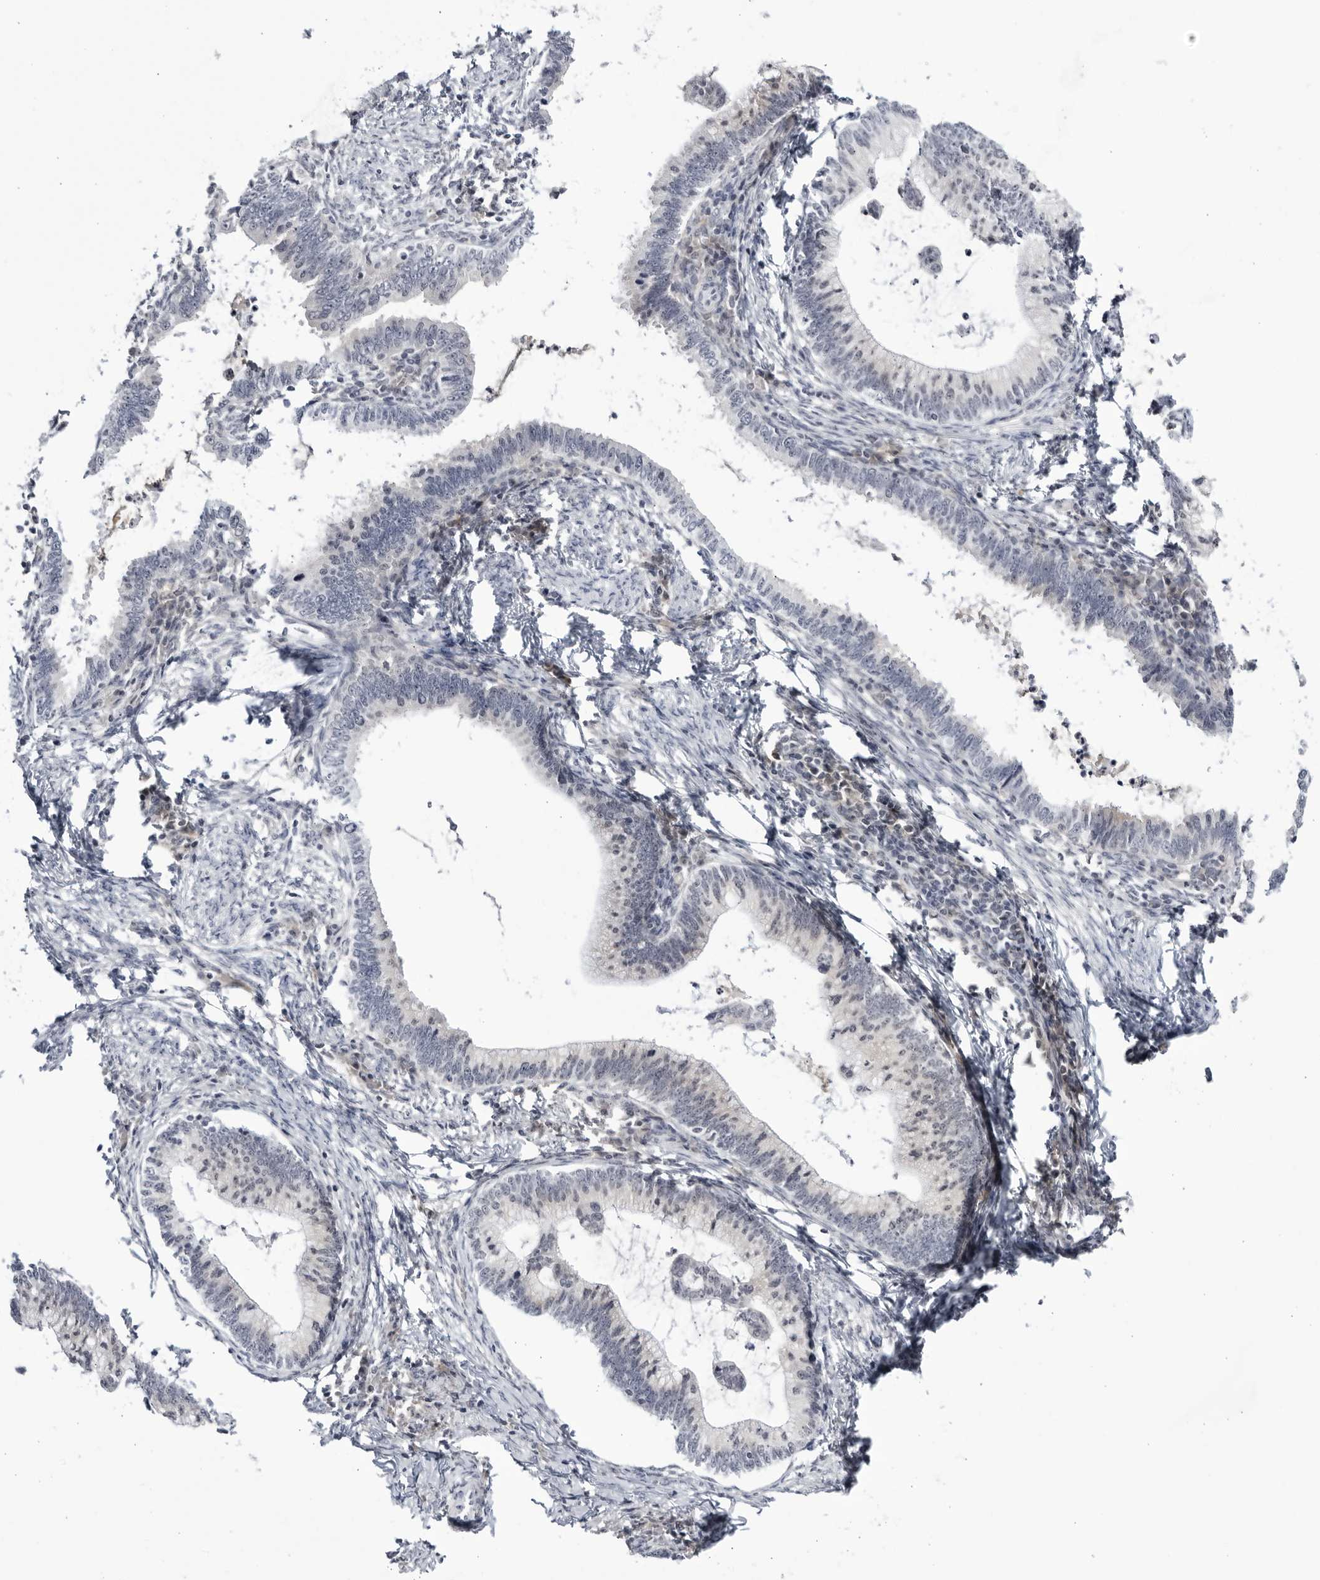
{"staining": {"intensity": "negative", "quantity": "none", "location": "none"}, "tissue": "cervical cancer", "cell_type": "Tumor cells", "image_type": "cancer", "snomed": [{"axis": "morphology", "description": "Adenocarcinoma, NOS"}, {"axis": "topography", "description": "Cervix"}], "caption": "DAB immunohistochemical staining of cervical cancer (adenocarcinoma) exhibits no significant expression in tumor cells. (Immunohistochemistry, brightfield microscopy, high magnification).", "gene": "CNBD1", "patient": {"sex": "female", "age": 36}}